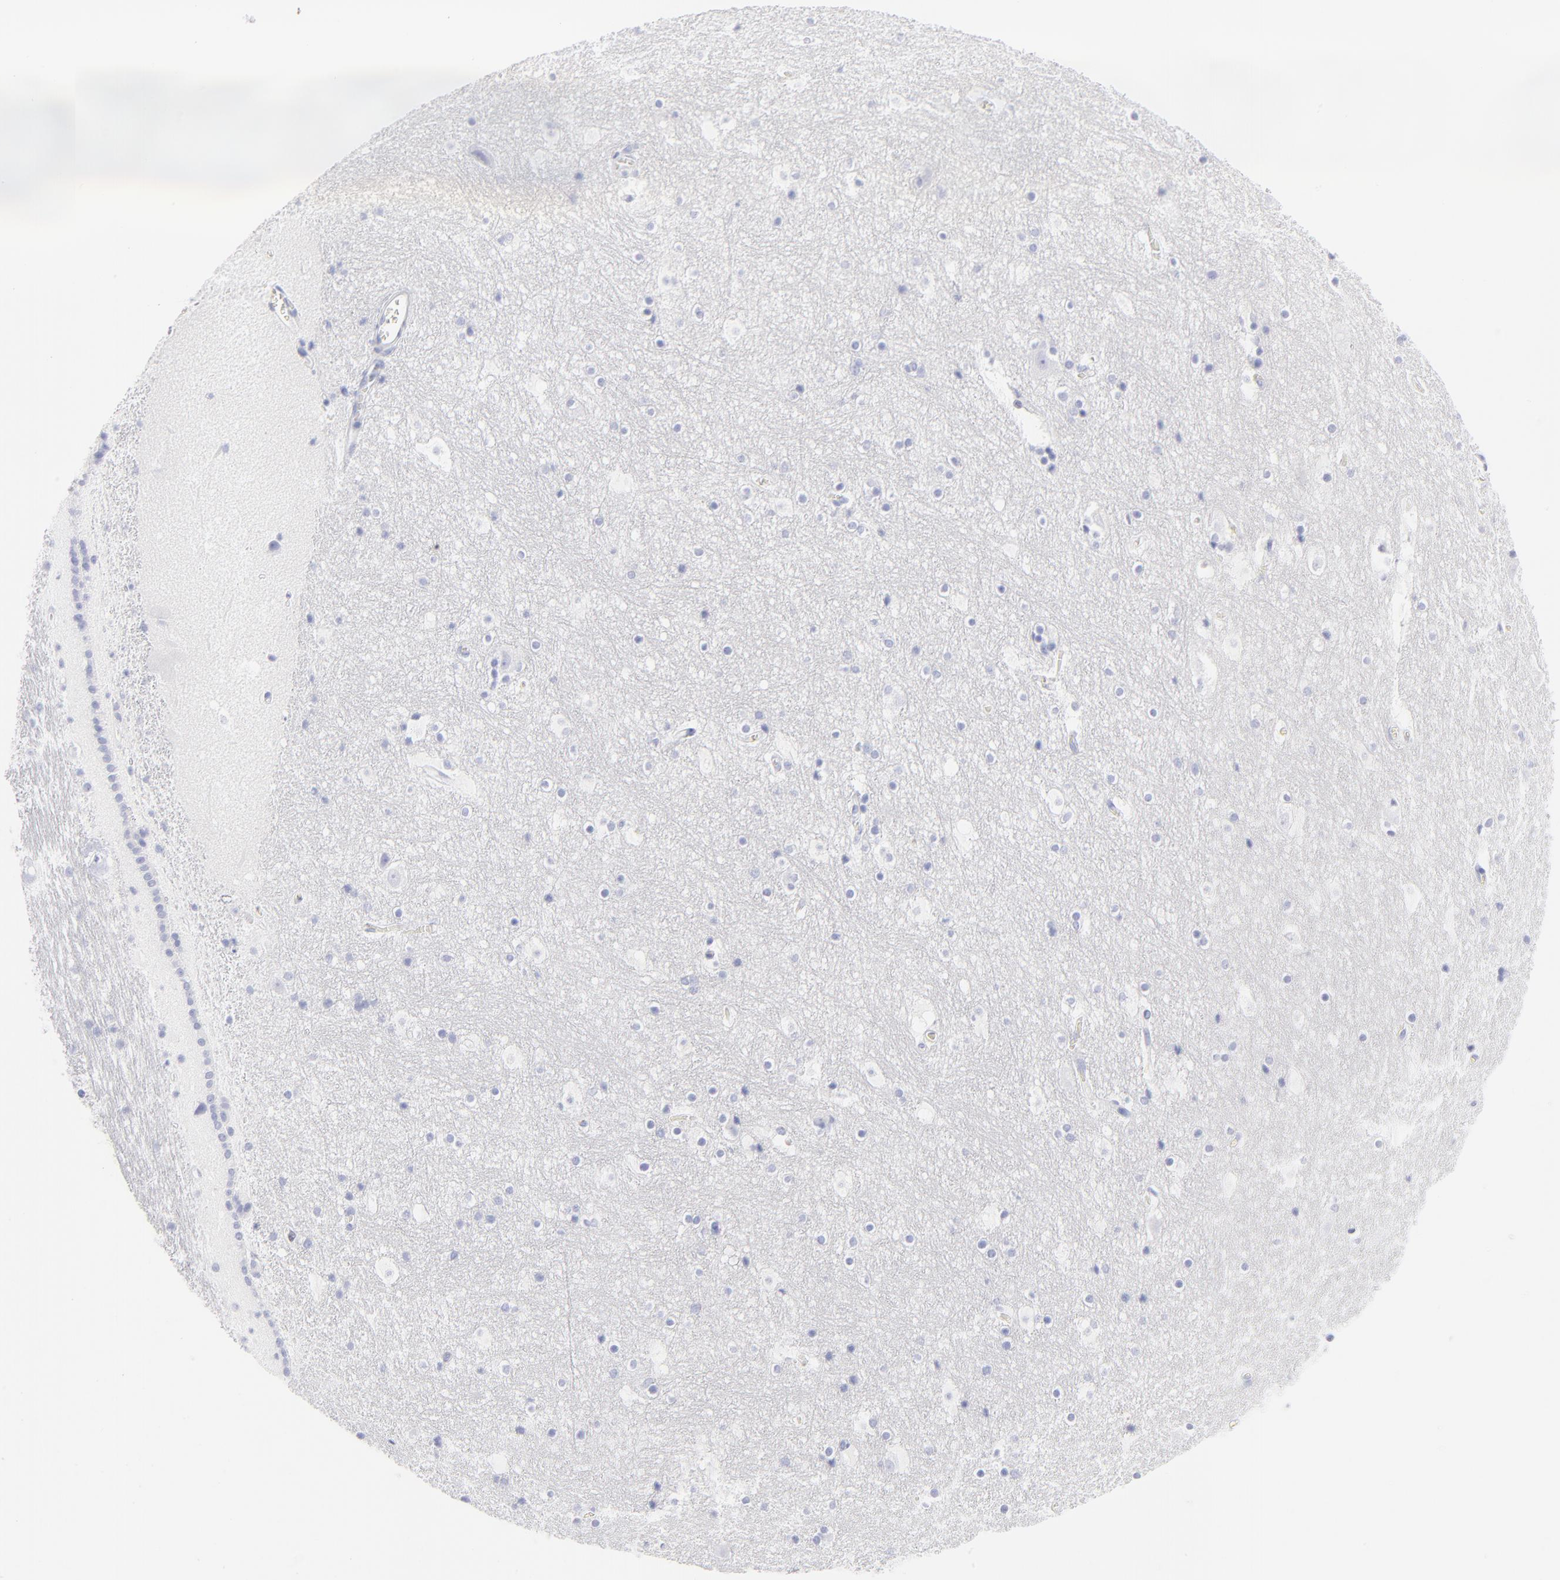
{"staining": {"intensity": "negative", "quantity": "none", "location": "none"}, "tissue": "hippocampus", "cell_type": "Glial cells", "image_type": "normal", "snomed": [{"axis": "morphology", "description": "Normal tissue, NOS"}, {"axis": "topography", "description": "Hippocampus"}], "caption": "Immunohistochemistry (IHC) of normal hippocampus demonstrates no expression in glial cells.", "gene": "CCNB1", "patient": {"sex": "male", "age": 45}}